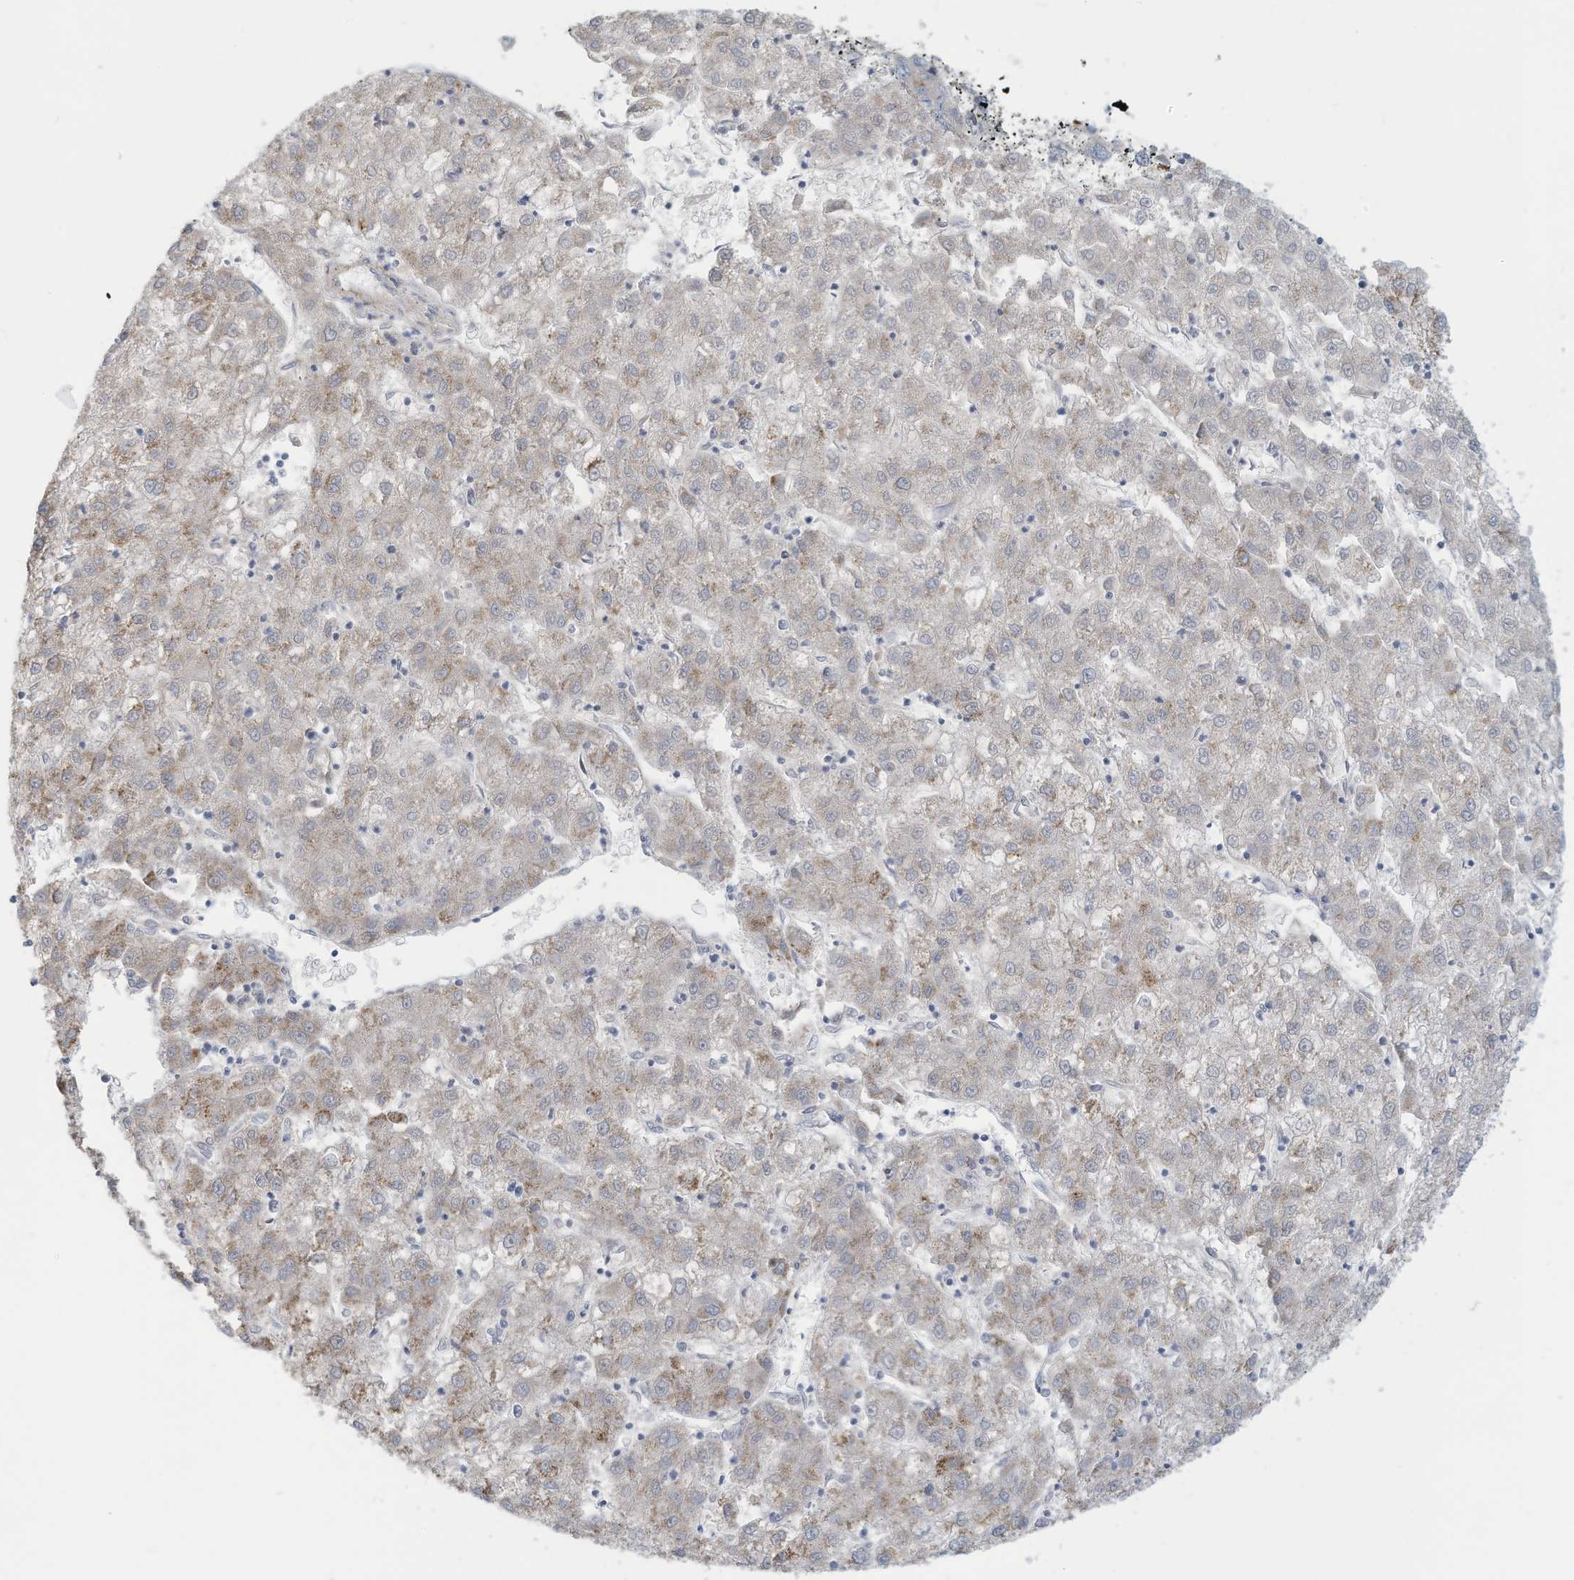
{"staining": {"intensity": "weak", "quantity": "<25%", "location": "cytoplasmic/membranous"}, "tissue": "liver cancer", "cell_type": "Tumor cells", "image_type": "cancer", "snomed": [{"axis": "morphology", "description": "Carcinoma, Hepatocellular, NOS"}, {"axis": "topography", "description": "Liver"}], "caption": "Photomicrograph shows no significant protein positivity in tumor cells of hepatocellular carcinoma (liver).", "gene": "ADAT2", "patient": {"sex": "male", "age": 72}}